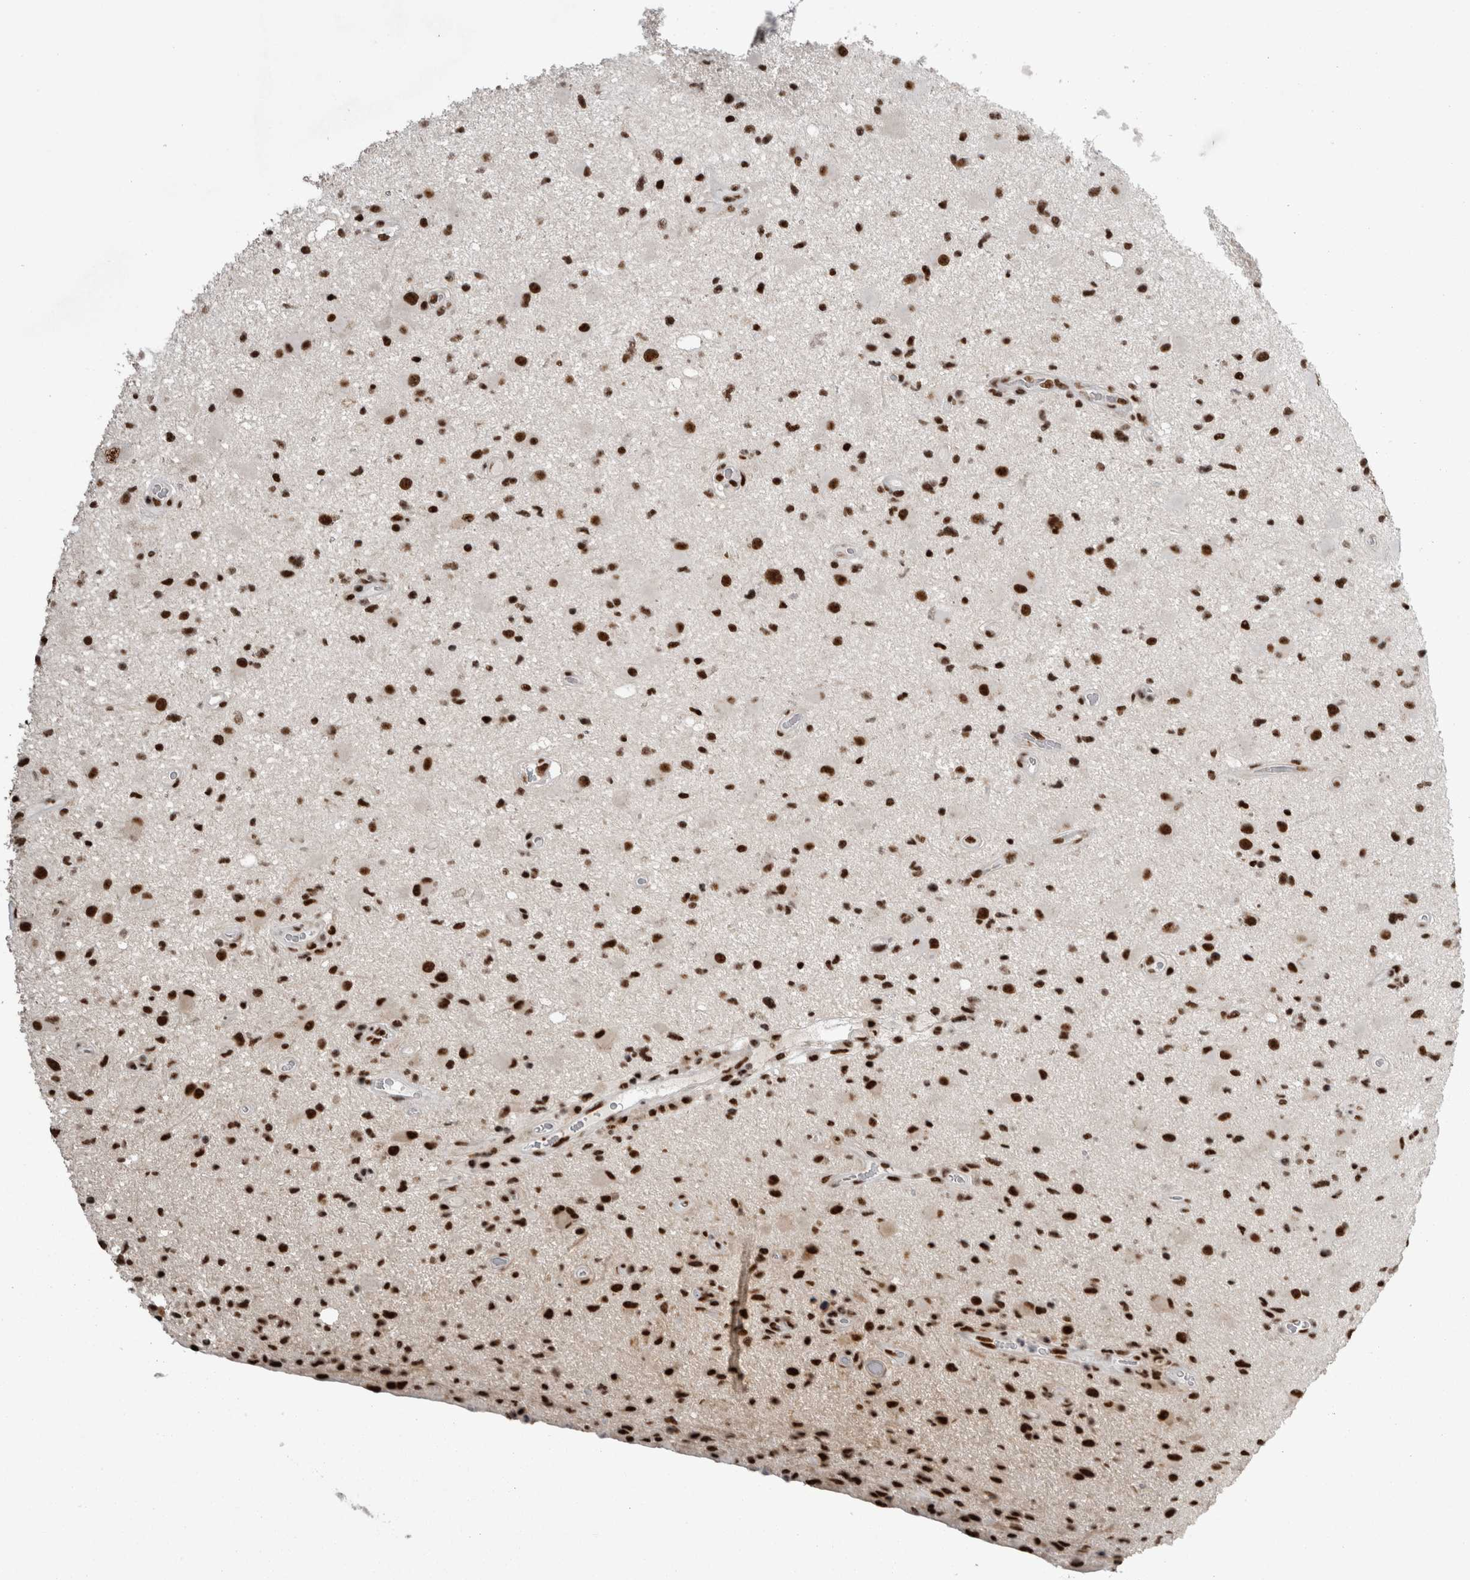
{"staining": {"intensity": "strong", "quantity": ">75%", "location": "nuclear"}, "tissue": "glioma", "cell_type": "Tumor cells", "image_type": "cancer", "snomed": [{"axis": "morphology", "description": "Glioma, malignant, High grade"}, {"axis": "topography", "description": "Brain"}], "caption": "Malignant glioma (high-grade) was stained to show a protein in brown. There is high levels of strong nuclear expression in about >75% of tumor cells. The staining was performed using DAB to visualize the protein expression in brown, while the nuclei were stained in blue with hematoxylin (Magnification: 20x).", "gene": "SNRNP40", "patient": {"sex": "male", "age": 33}}